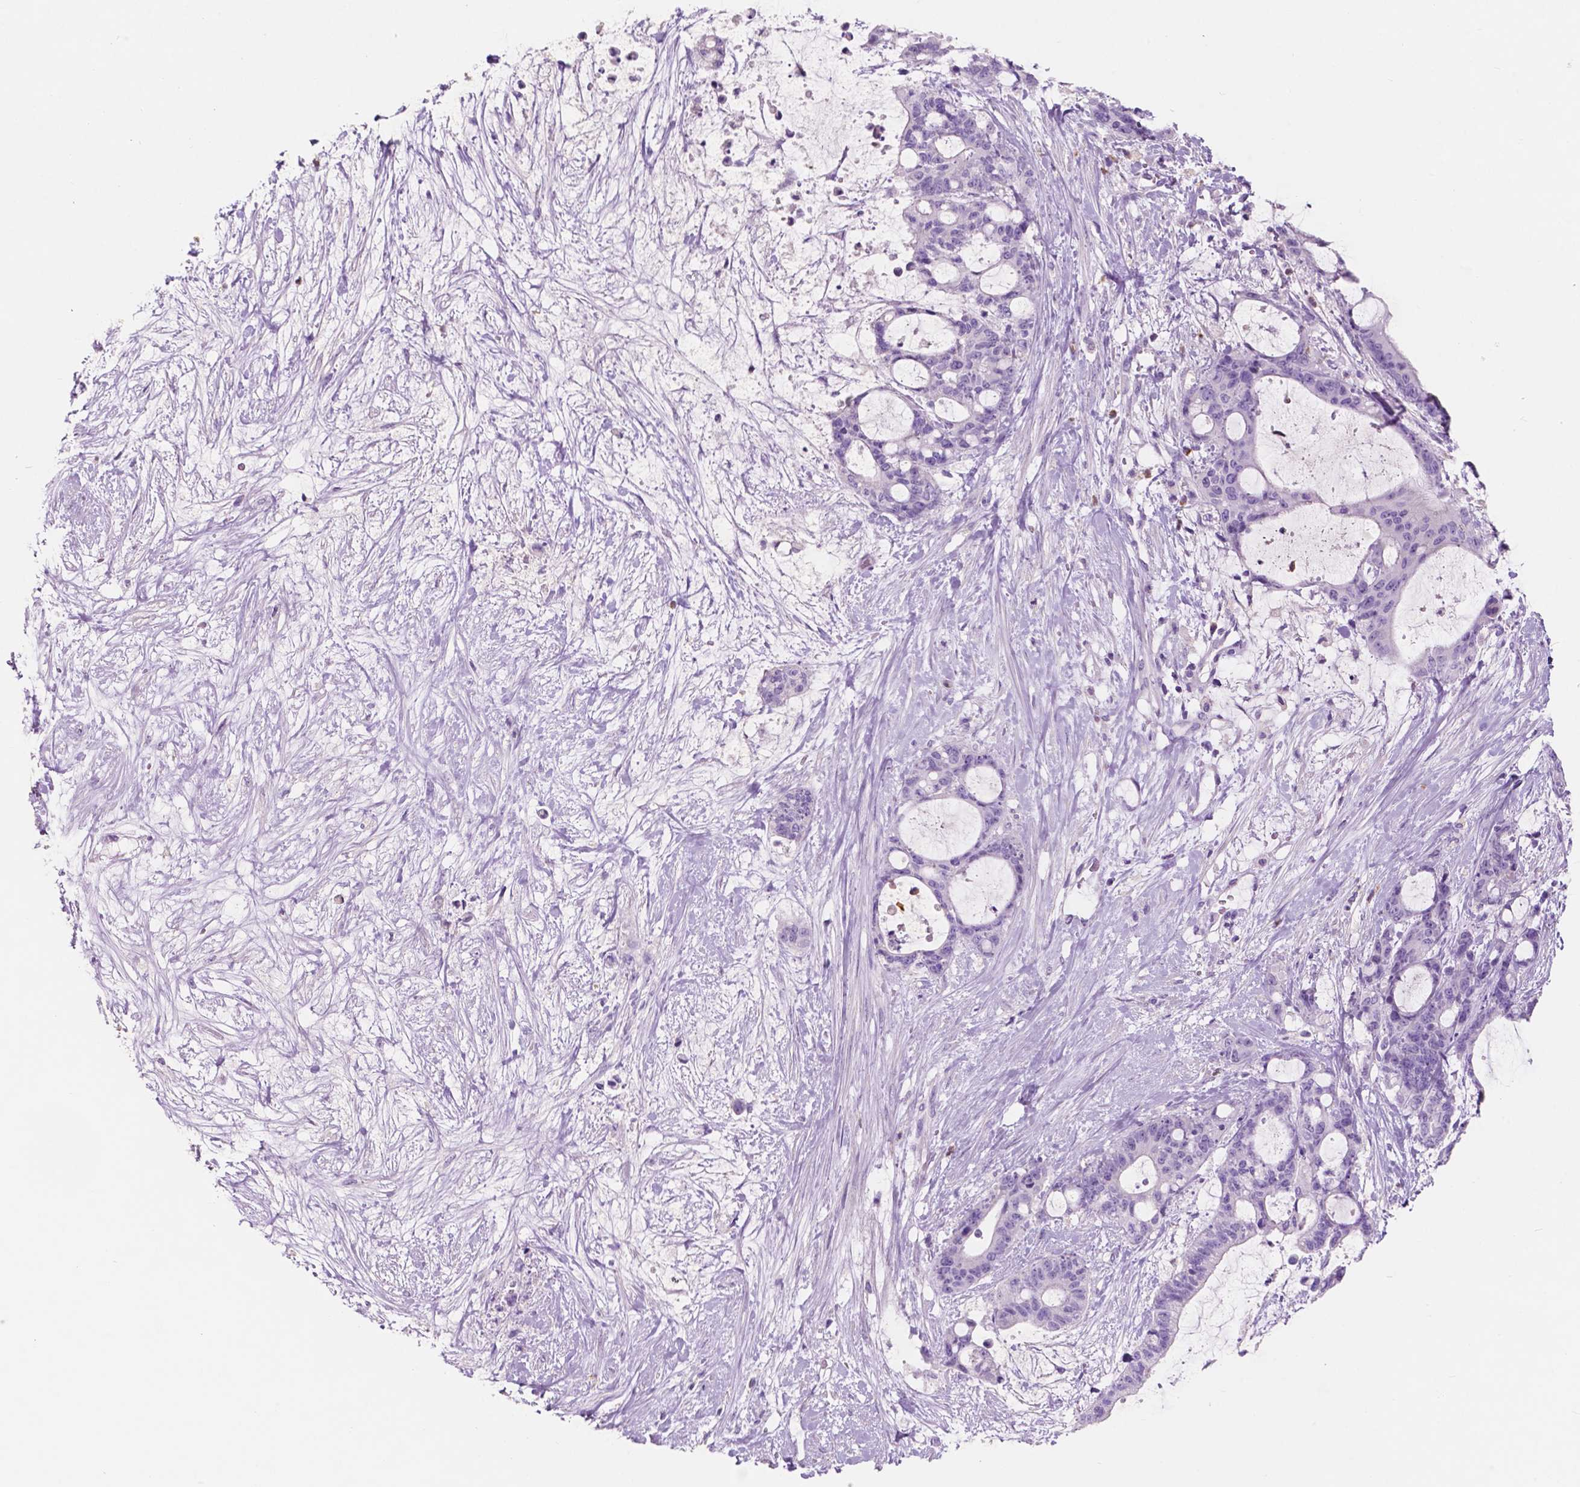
{"staining": {"intensity": "negative", "quantity": "none", "location": "none"}, "tissue": "liver cancer", "cell_type": "Tumor cells", "image_type": "cancer", "snomed": [{"axis": "morphology", "description": "Normal tissue, NOS"}, {"axis": "morphology", "description": "Cholangiocarcinoma"}, {"axis": "topography", "description": "Liver"}, {"axis": "topography", "description": "Peripheral nerve tissue"}], "caption": "Immunohistochemical staining of liver cancer reveals no significant expression in tumor cells. The staining is performed using DAB (3,3'-diaminobenzidine) brown chromogen with nuclei counter-stained in using hematoxylin.", "gene": "CUZD1", "patient": {"sex": "female", "age": 73}}